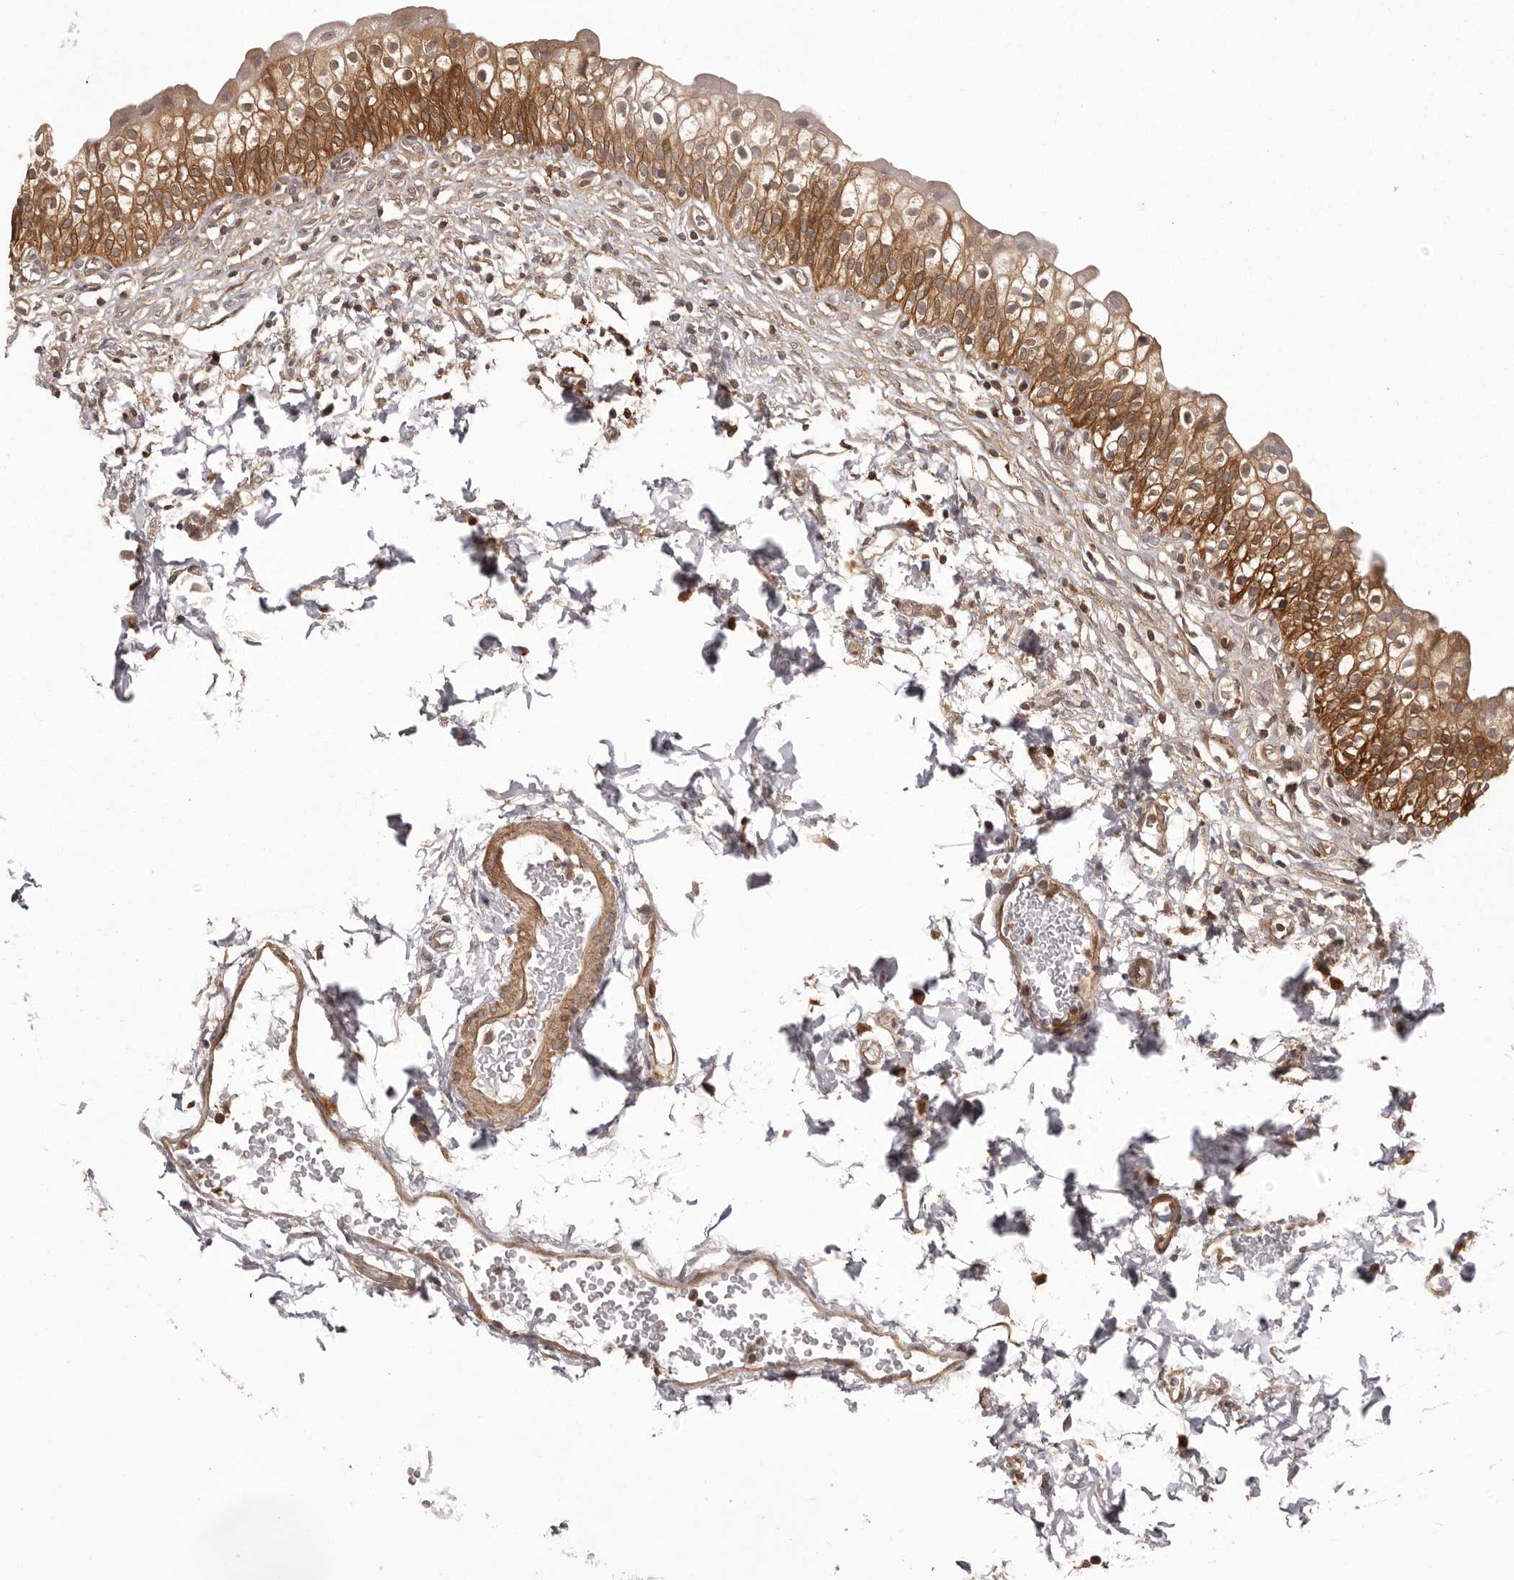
{"staining": {"intensity": "strong", "quantity": ">75%", "location": "cytoplasmic/membranous"}, "tissue": "urinary bladder", "cell_type": "Urothelial cells", "image_type": "normal", "snomed": [{"axis": "morphology", "description": "Normal tissue, NOS"}, {"axis": "topography", "description": "Urinary bladder"}], "caption": "This micrograph reveals unremarkable urinary bladder stained with immunohistochemistry (IHC) to label a protein in brown. The cytoplasmic/membranous of urothelial cells show strong positivity for the protein. Nuclei are counter-stained blue.", "gene": "NFKBIA", "patient": {"sex": "male", "age": 55}}